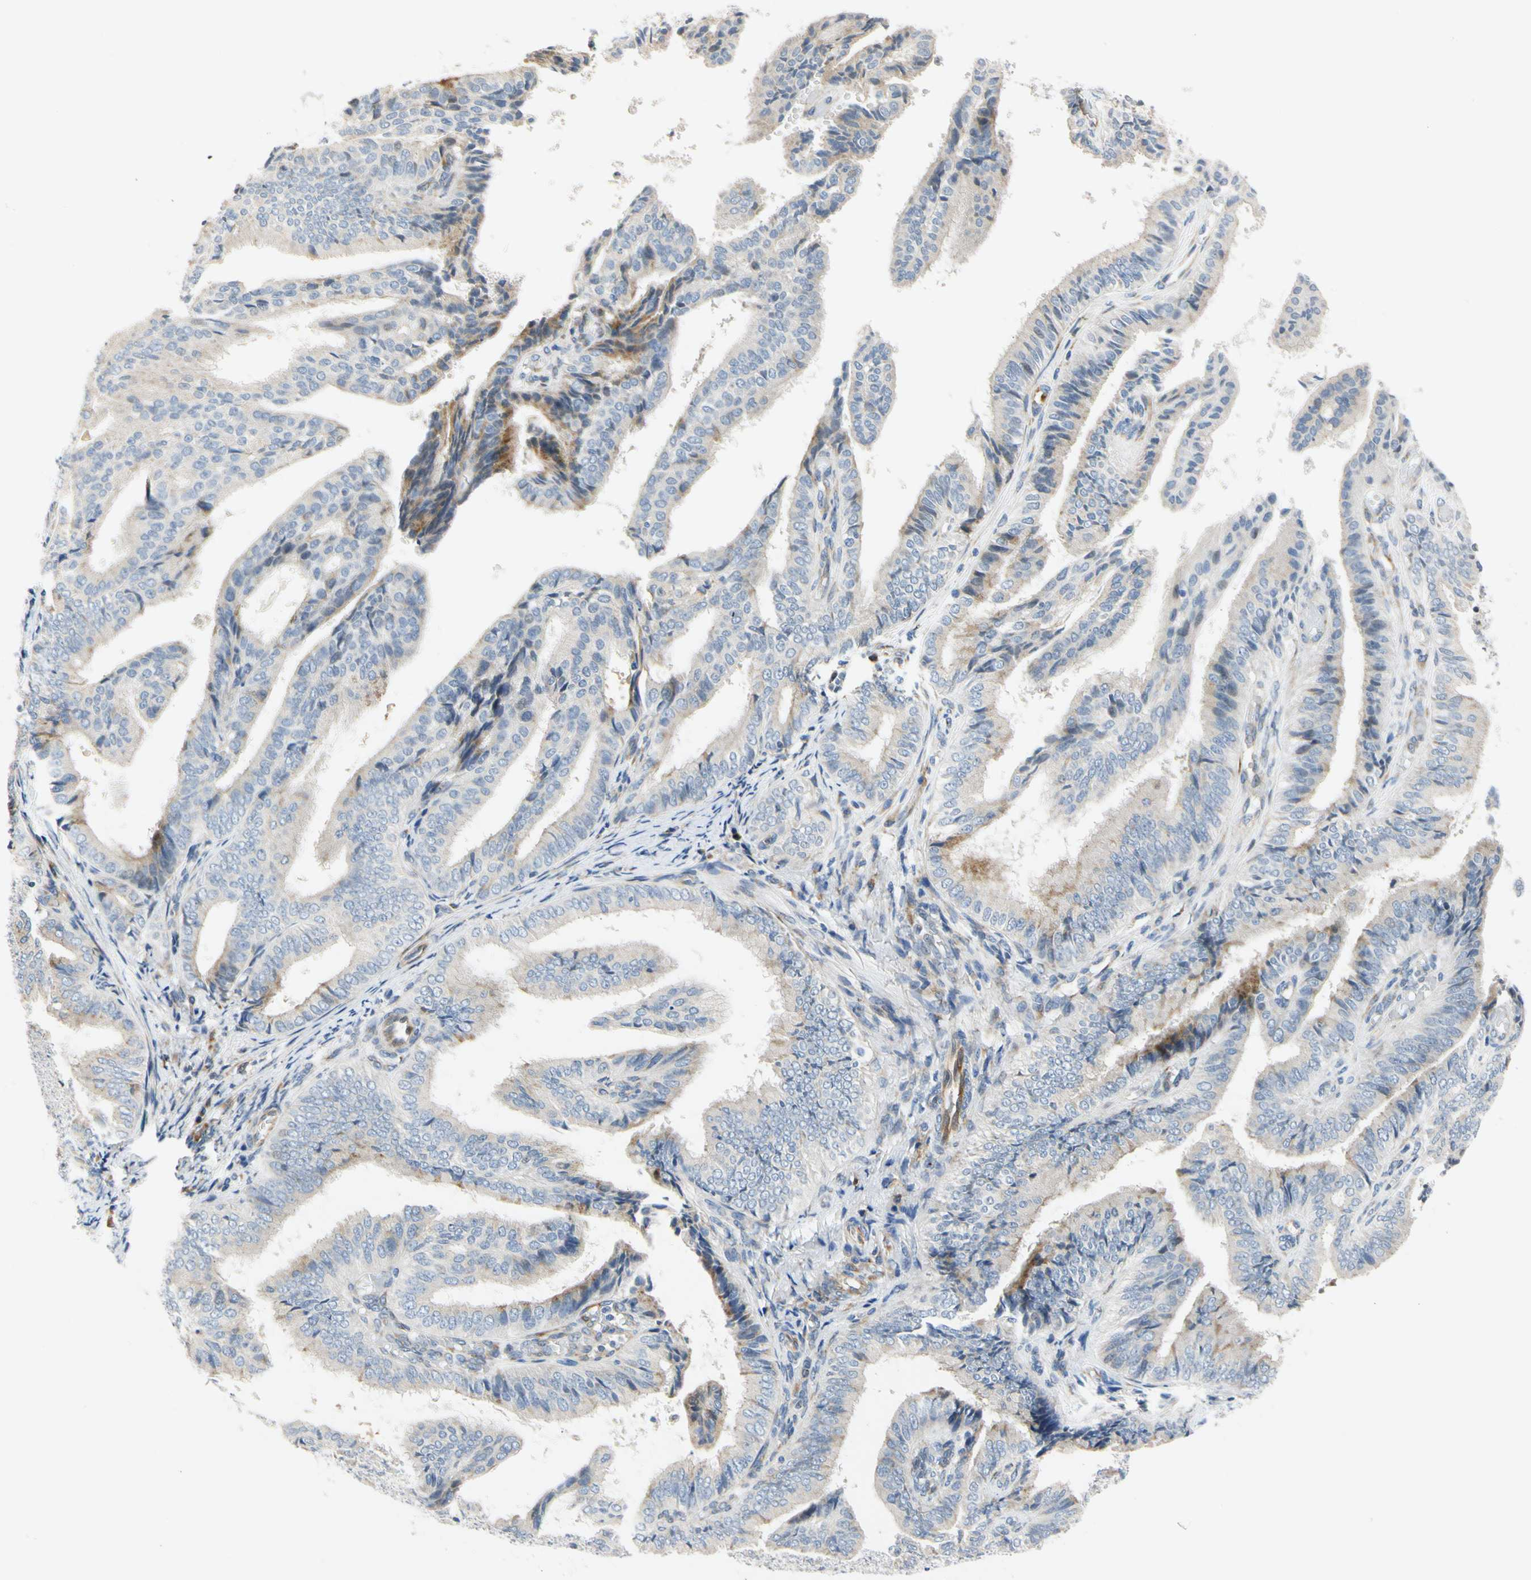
{"staining": {"intensity": "moderate", "quantity": "25%-75%", "location": "cytoplasmic/membranous"}, "tissue": "endometrial cancer", "cell_type": "Tumor cells", "image_type": "cancer", "snomed": [{"axis": "morphology", "description": "Adenocarcinoma, NOS"}, {"axis": "topography", "description": "Endometrium"}], "caption": "The micrograph shows staining of endometrial cancer, revealing moderate cytoplasmic/membranous protein staining (brown color) within tumor cells.", "gene": "ZNF236", "patient": {"sex": "female", "age": 58}}